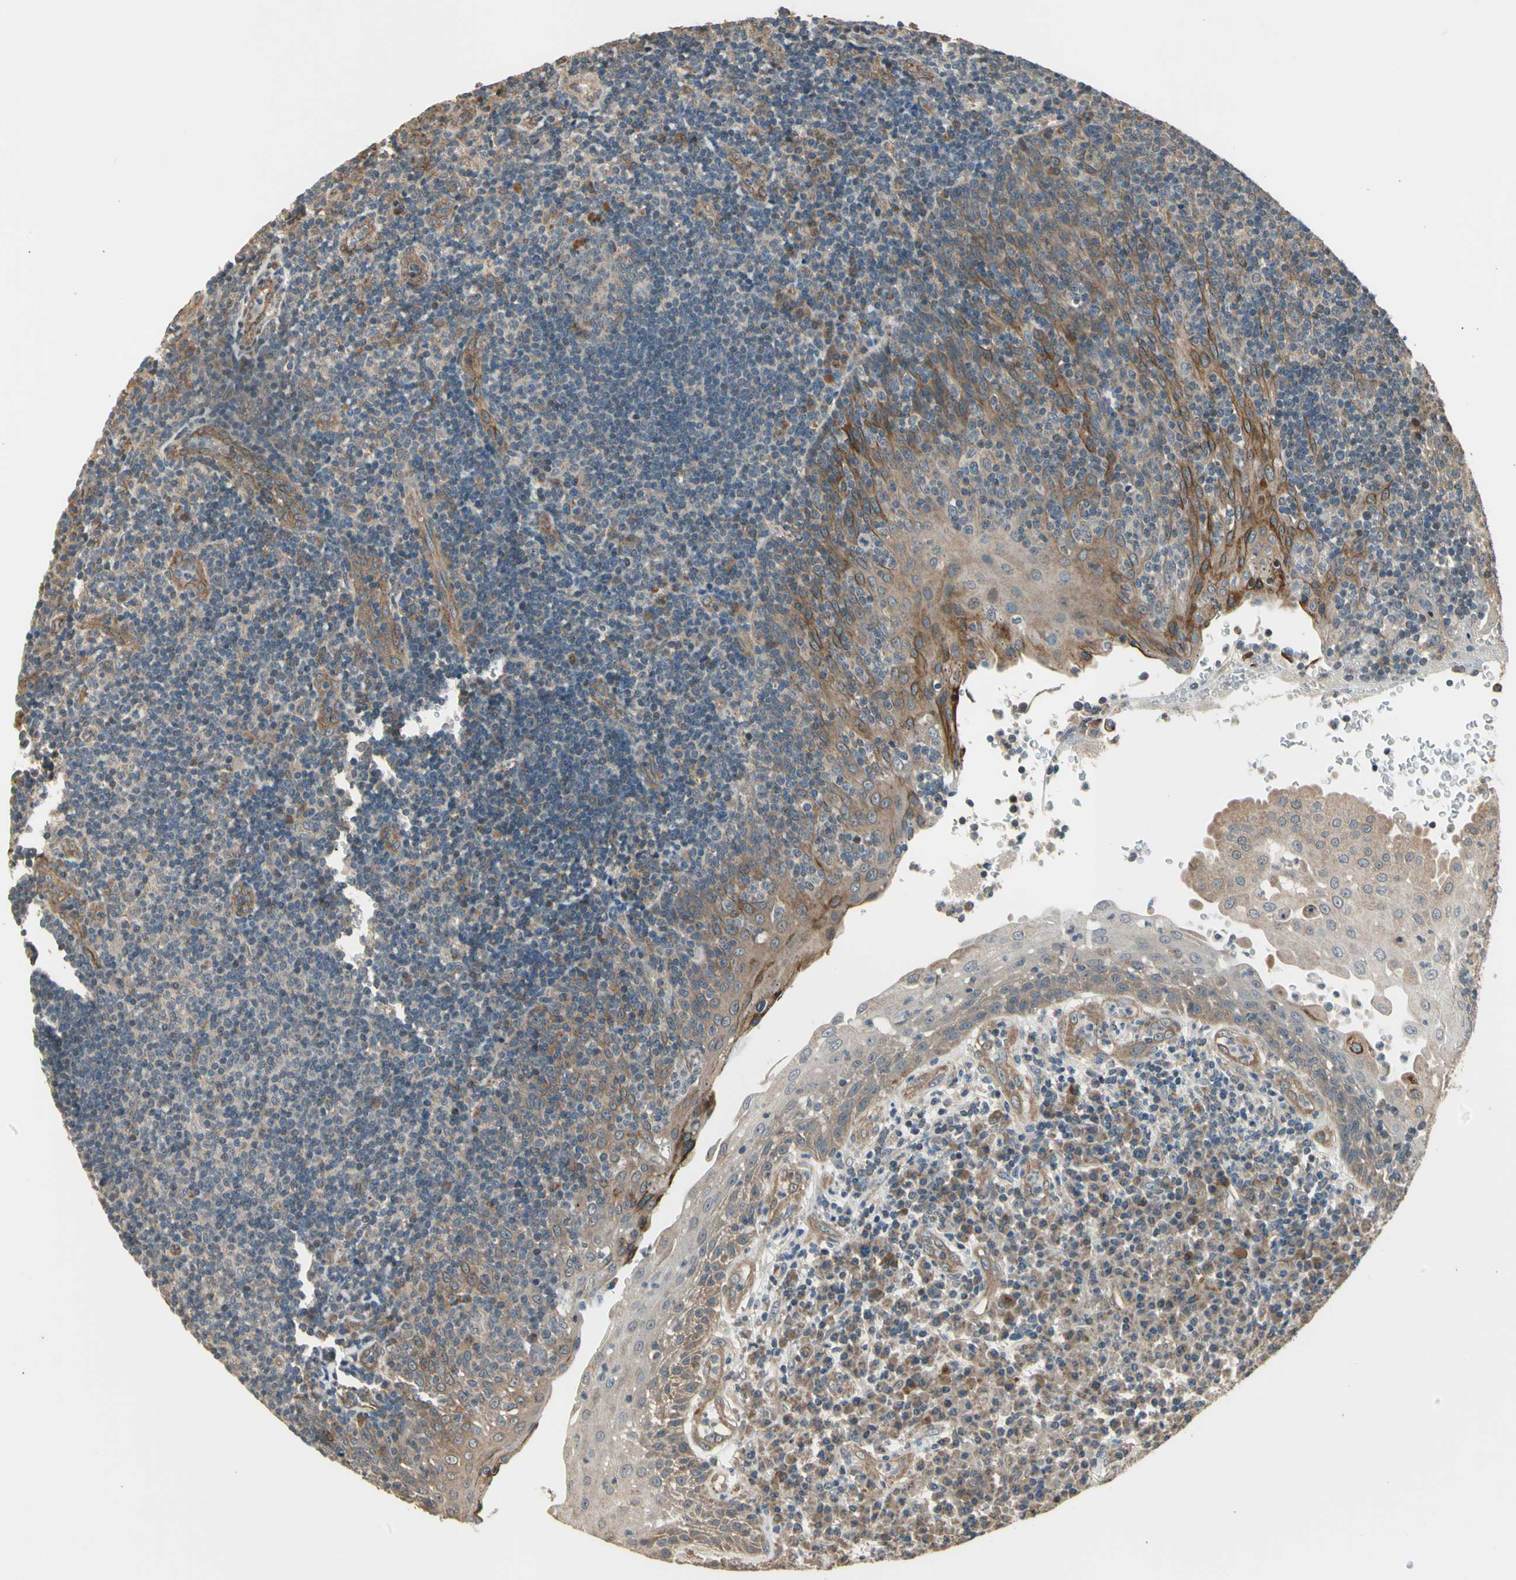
{"staining": {"intensity": "weak", "quantity": ">75%", "location": "cytoplasmic/membranous"}, "tissue": "tonsil", "cell_type": "Germinal center cells", "image_type": "normal", "snomed": [{"axis": "morphology", "description": "Normal tissue, NOS"}, {"axis": "topography", "description": "Tonsil"}], "caption": "Immunohistochemistry (IHC) image of normal human tonsil stained for a protein (brown), which demonstrates low levels of weak cytoplasmic/membranous expression in approximately >75% of germinal center cells.", "gene": "EFNB2", "patient": {"sex": "female", "age": 40}}